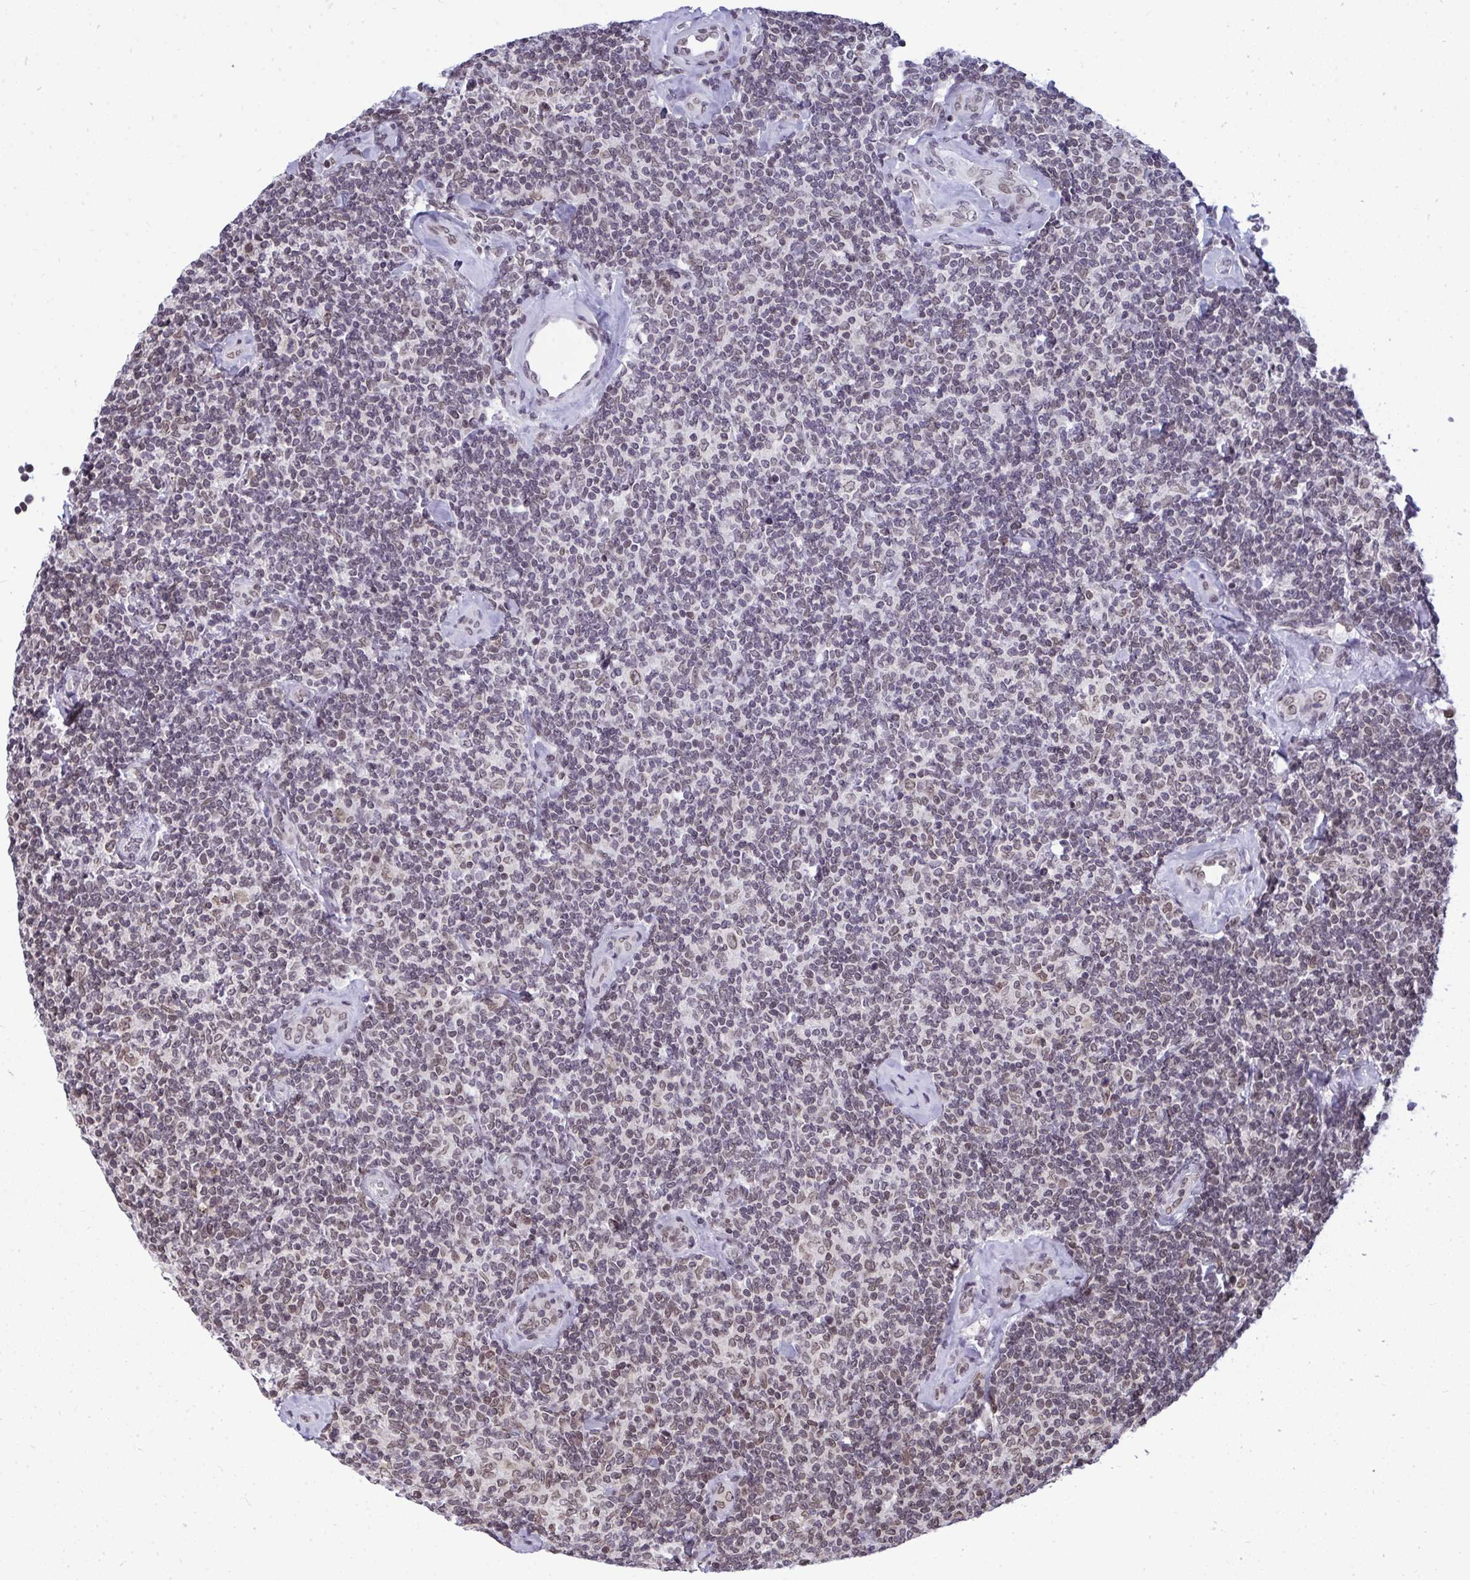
{"staining": {"intensity": "weak", "quantity": "<25%", "location": "nuclear"}, "tissue": "lymphoma", "cell_type": "Tumor cells", "image_type": "cancer", "snomed": [{"axis": "morphology", "description": "Malignant lymphoma, non-Hodgkin's type, Low grade"}, {"axis": "topography", "description": "Lymph node"}], "caption": "Lymphoma was stained to show a protein in brown. There is no significant expression in tumor cells. (DAB immunohistochemistry (IHC) visualized using brightfield microscopy, high magnification).", "gene": "JPT1", "patient": {"sex": "female", "age": 56}}